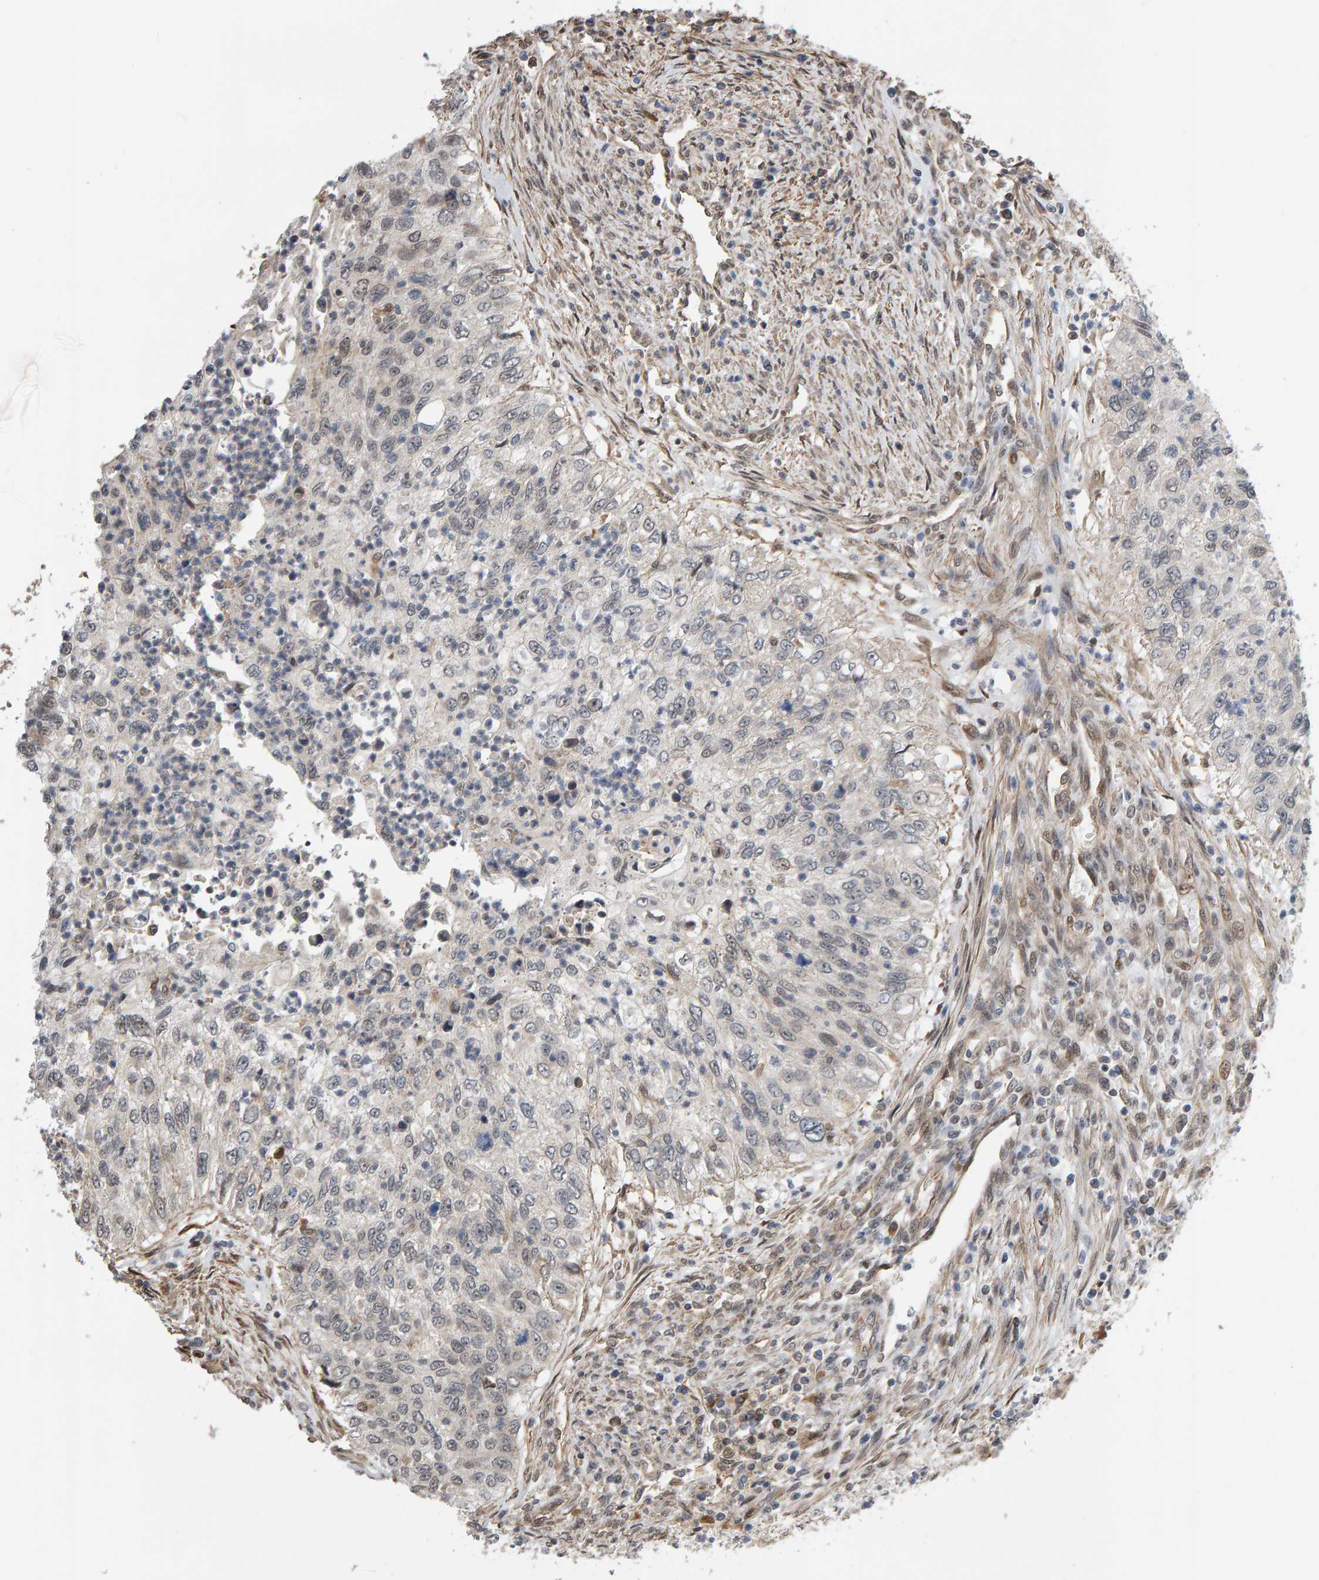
{"staining": {"intensity": "negative", "quantity": "none", "location": "none"}, "tissue": "urothelial cancer", "cell_type": "Tumor cells", "image_type": "cancer", "snomed": [{"axis": "morphology", "description": "Urothelial carcinoma, High grade"}, {"axis": "topography", "description": "Urinary bladder"}], "caption": "The IHC histopathology image has no significant expression in tumor cells of urothelial cancer tissue.", "gene": "COASY", "patient": {"sex": "female", "age": 60}}